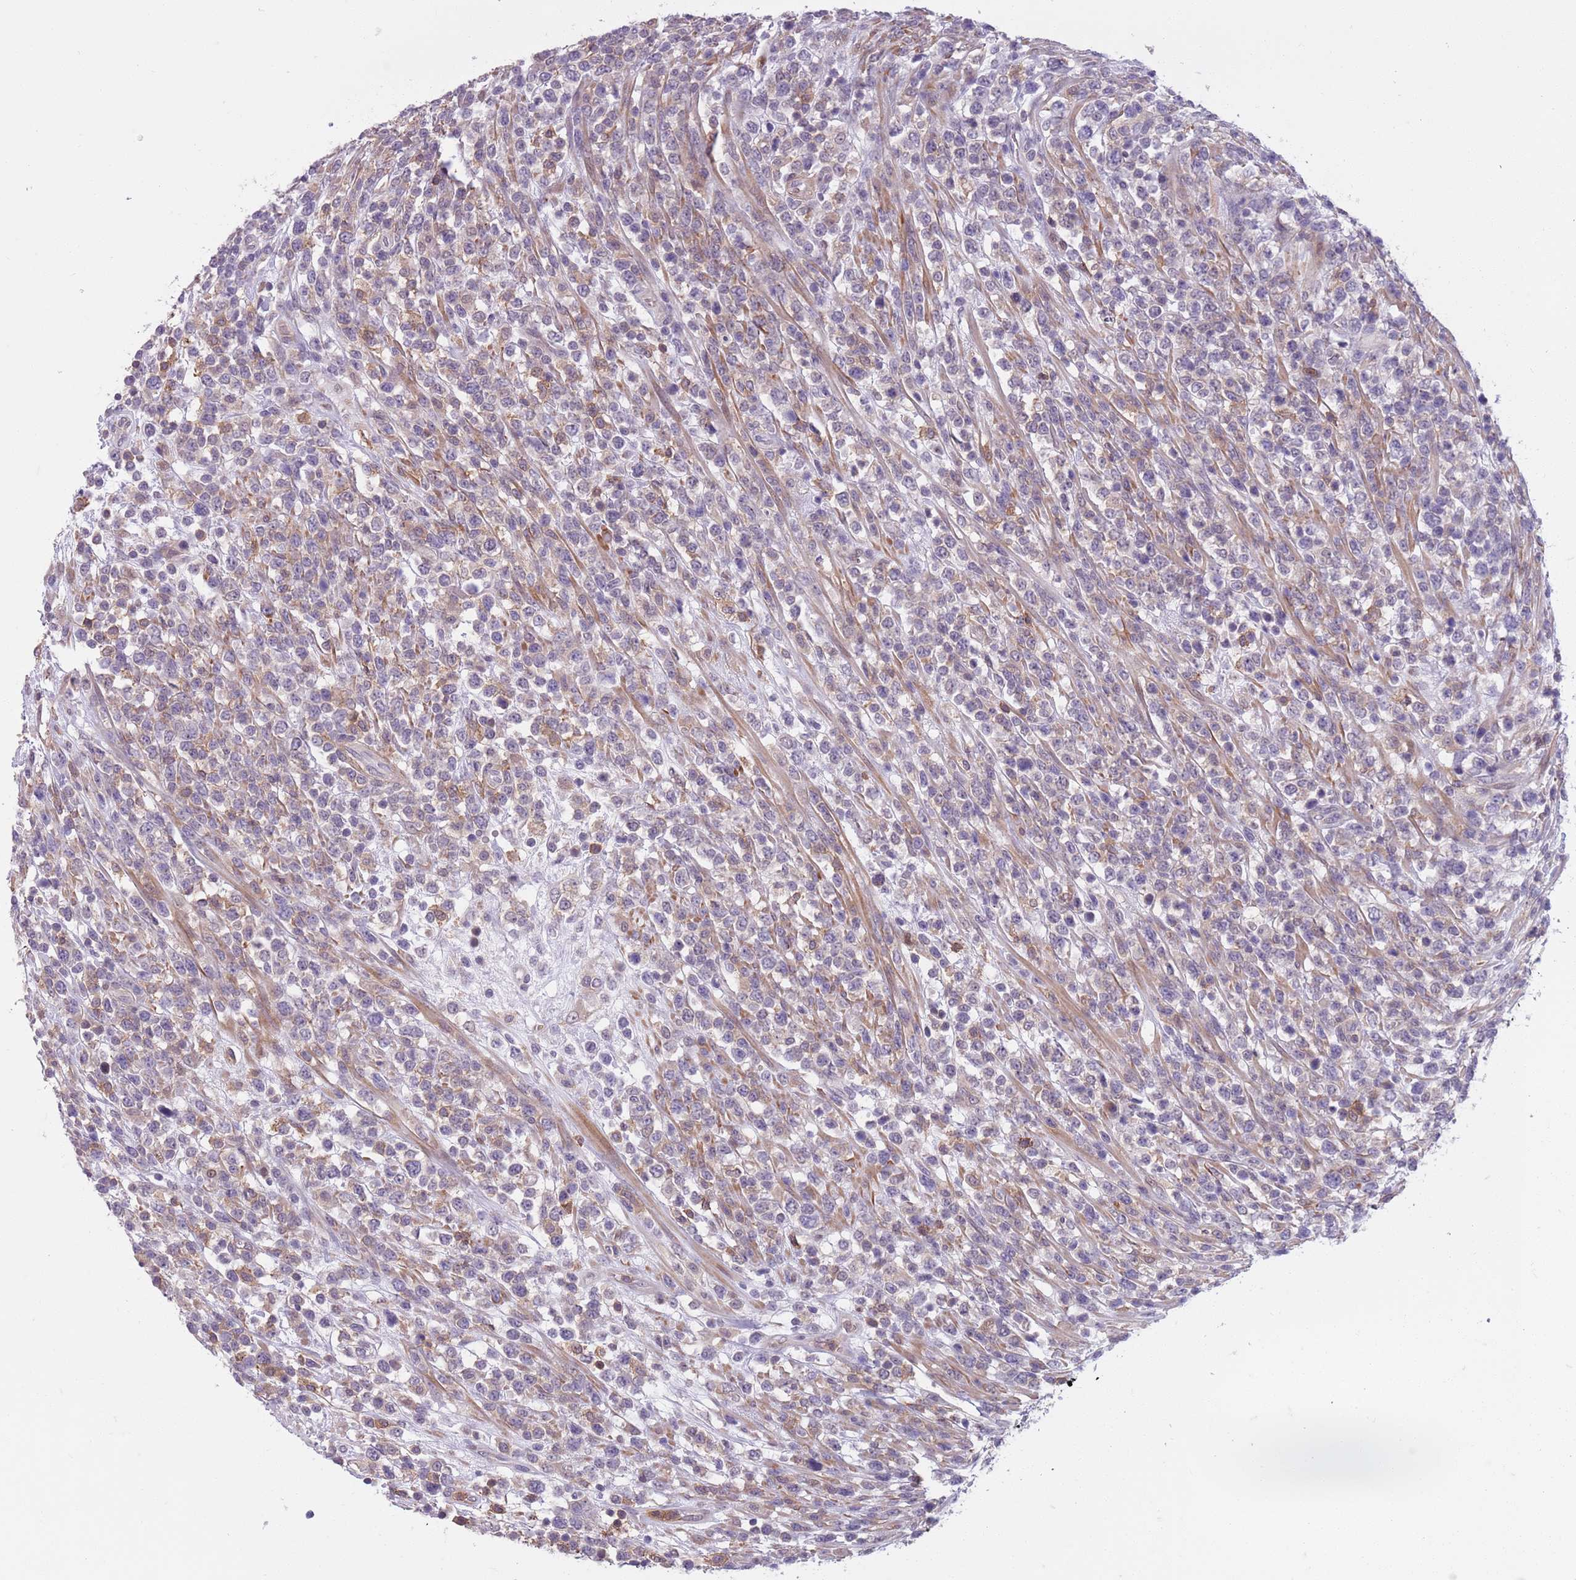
{"staining": {"intensity": "negative", "quantity": "none", "location": "none"}, "tissue": "lymphoma", "cell_type": "Tumor cells", "image_type": "cancer", "snomed": [{"axis": "morphology", "description": "Malignant lymphoma, non-Hodgkin's type, High grade"}, {"axis": "topography", "description": "Colon"}], "caption": "High magnification brightfield microscopy of malignant lymphoma, non-Hodgkin's type (high-grade) stained with DAB (3,3'-diaminobenzidine) (brown) and counterstained with hematoxylin (blue): tumor cells show no significant positivity.", "gene": "JAML", "patient": {"sex": "female", "age": 53}}